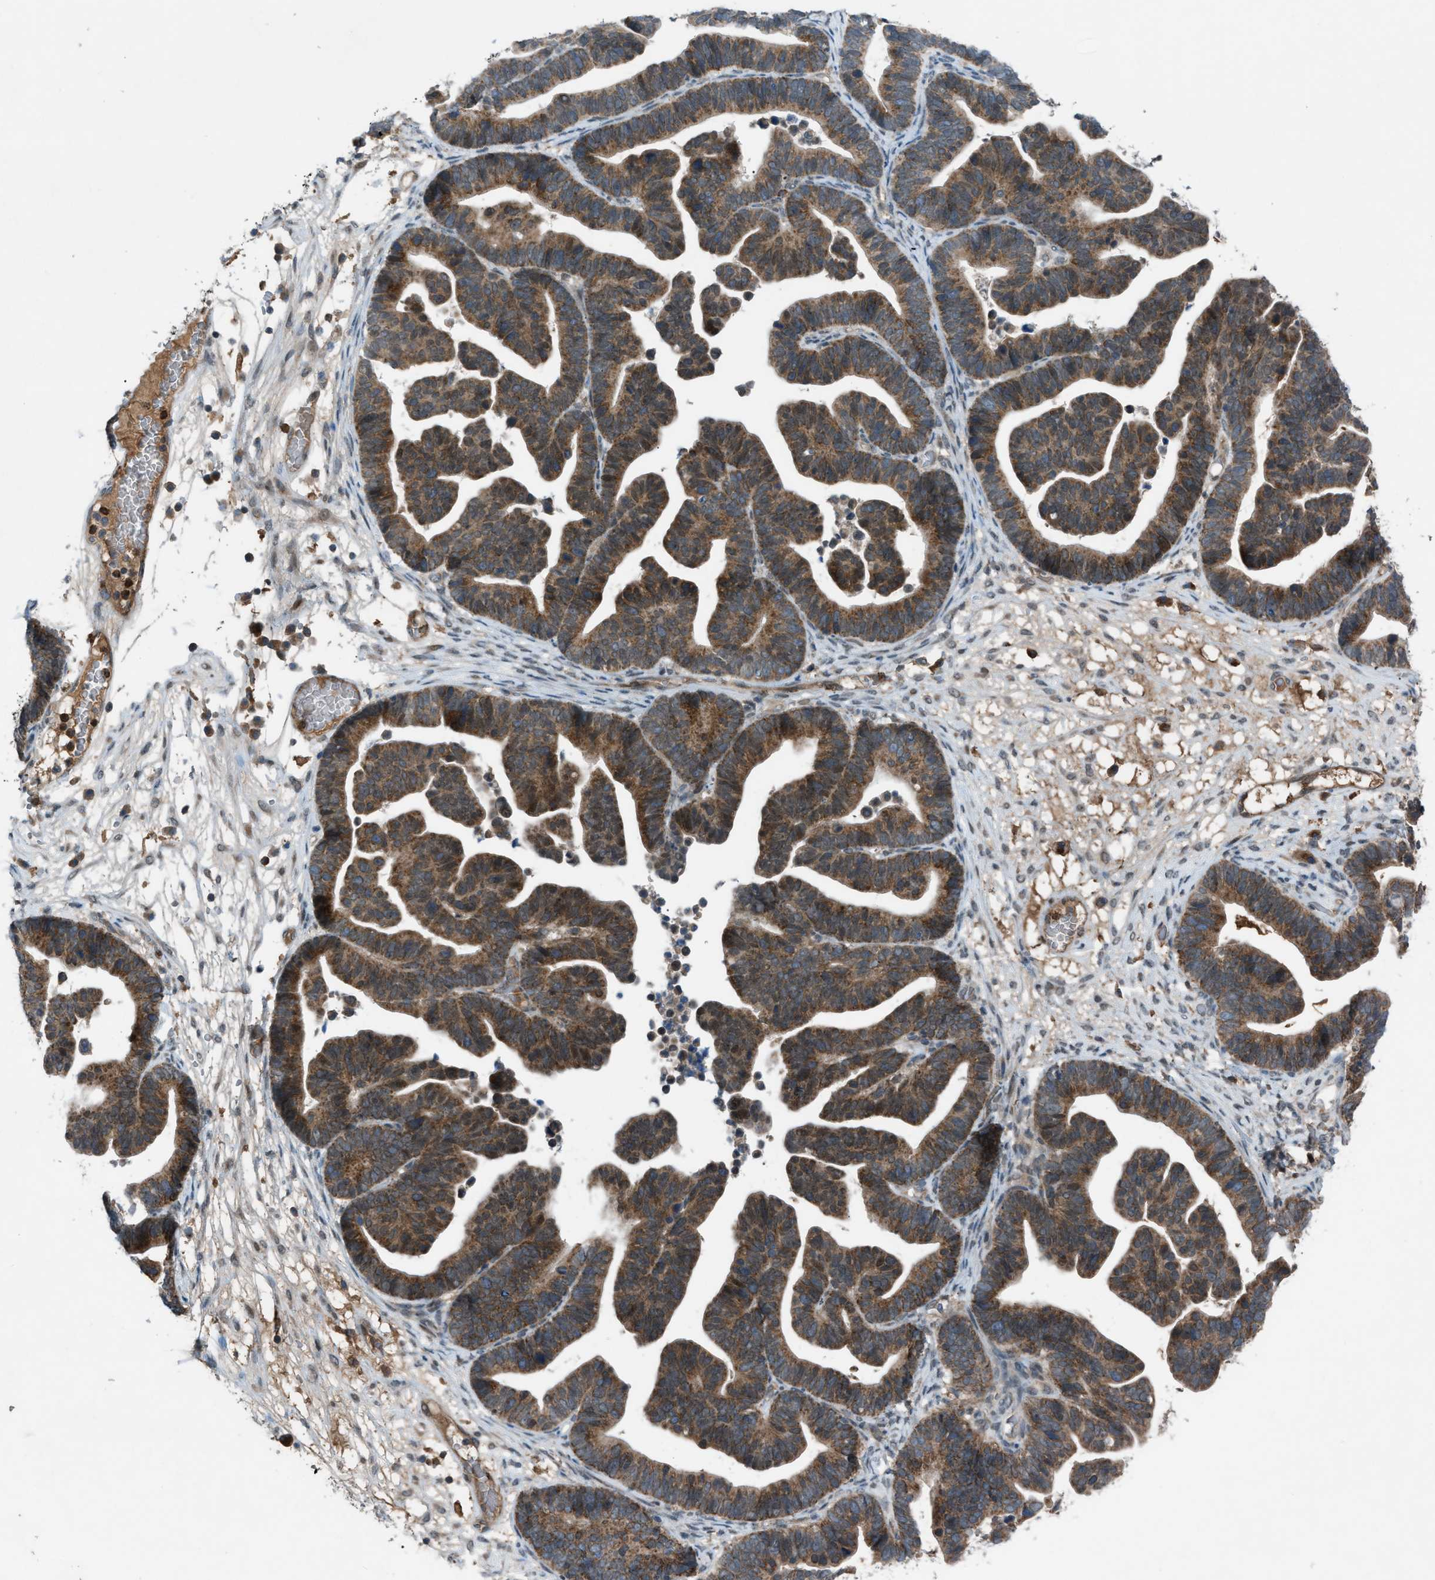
{"staining": {"intensity": "strong", "quantity": ">75%", "location": "cytoplasmic/membranous"}, "tissue": "ovarian cancer", "cell_type": "Tumor cells", "image_type": "cancer", "snomed": [{"axis": "morphology", "description": "Cystadenocarcinoma, serous, NOS"}, {"axis": "topography", "description": "Ovary"}], "caption": "Brown immunohistochemical staining in serous cystadenocarcinoma (ovarian) reveals strong cytoplasmic/membranous expression in approximately >75% of tumor cells.", "gene": "DYRK1A", "patient": {"sex": "female", "age": 56}}